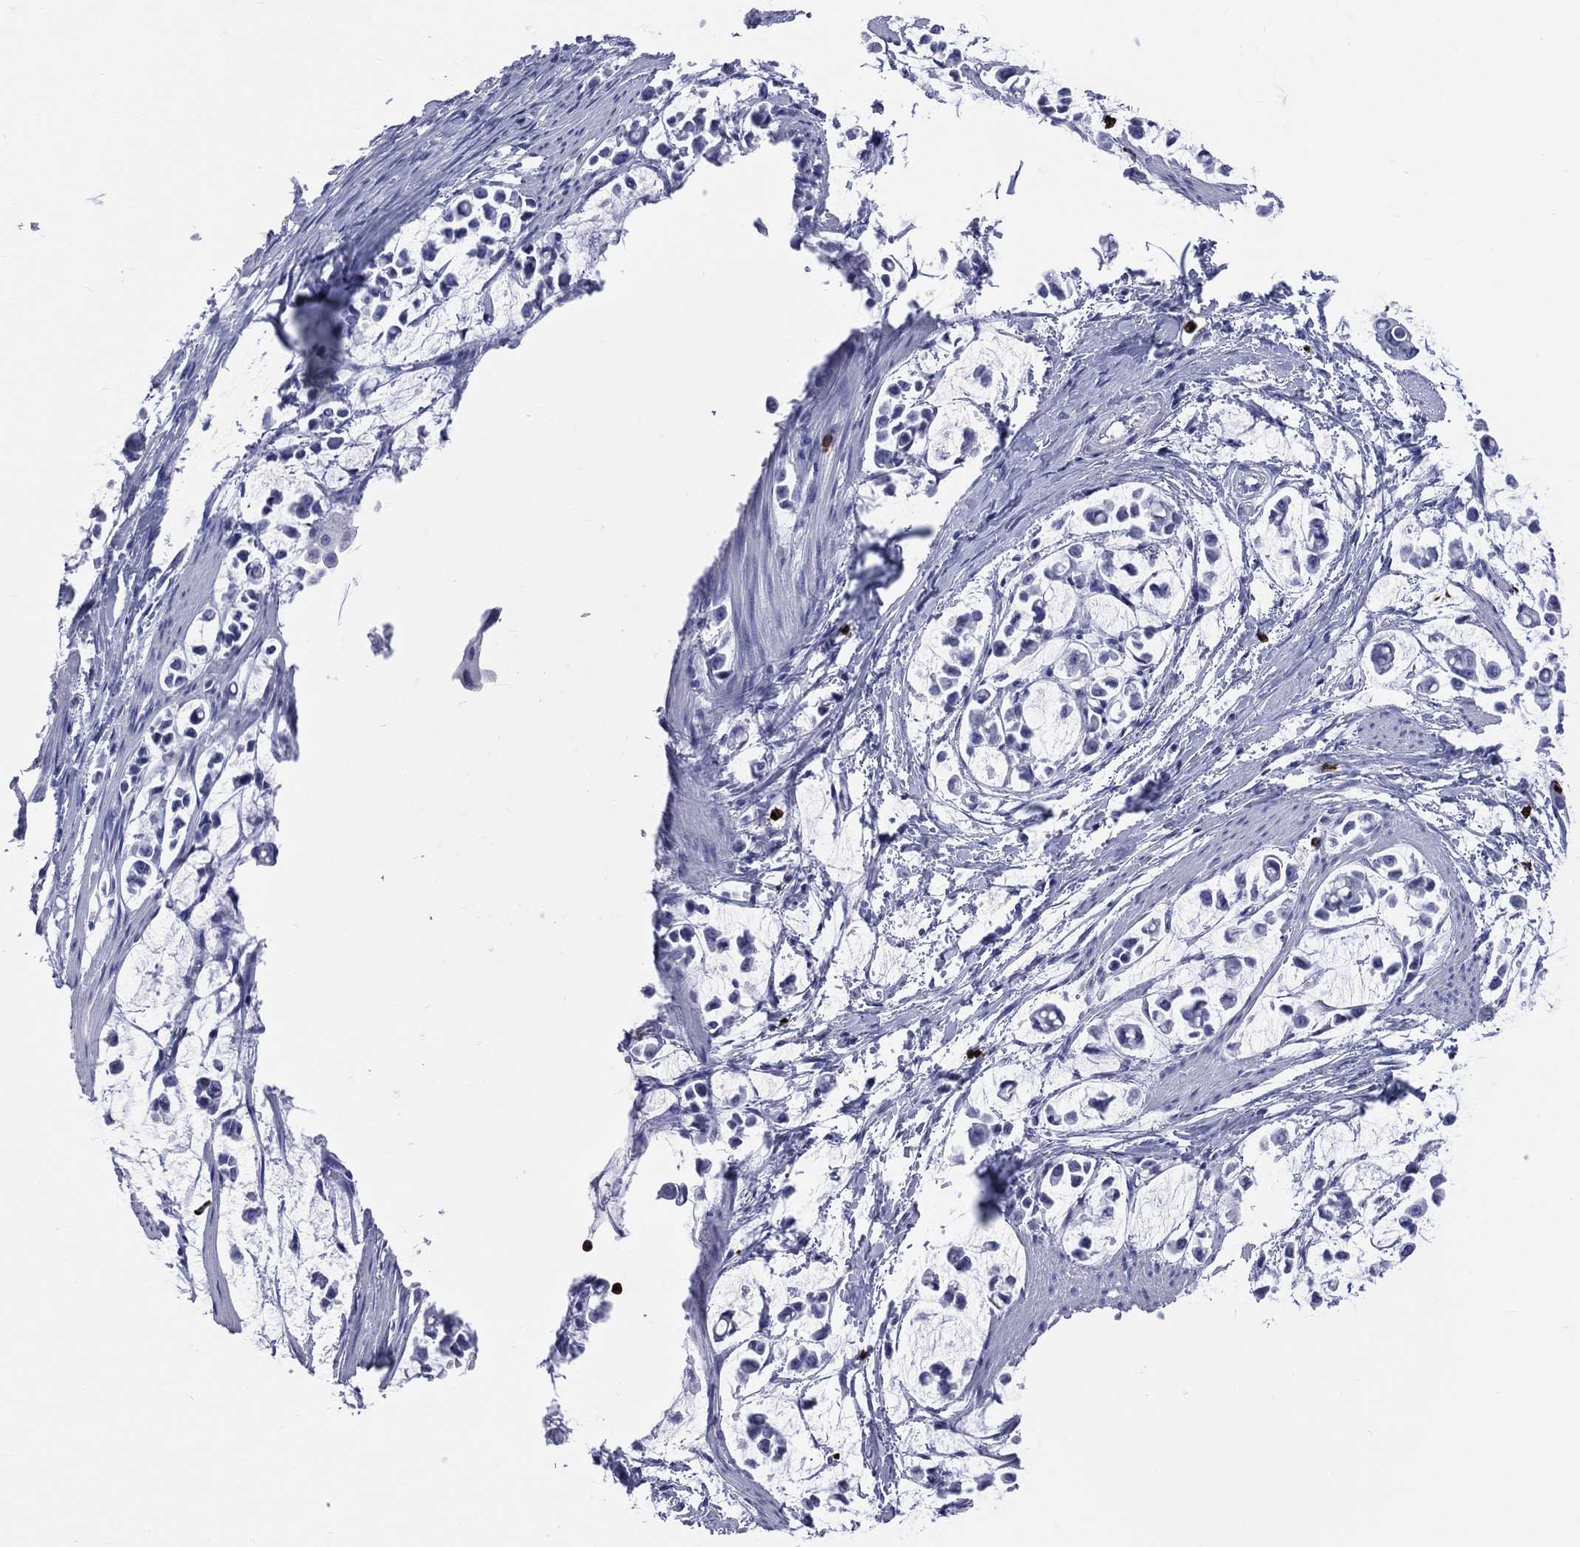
{"staining": {"intensity": "negative", "quantity": "none", "location": "none"}, "tissue": "stomach cancer", "cell_type": "Tumor cells", "image_type": "cancer", "snomed": [{"axis": "morphology", "description": "Adenocarcinoma, NOS"}, {"axis": "topography", "description": "Stomach"}], "caption": "The photomicrograph reveals no significant expression in tumor cells of adenocarcinoma (stomach). (DAB immunohistochemistry with hematoxylin counter stain).", "gene": "PGLYRP1", "patient": {"sex": "male", "age": 82}}